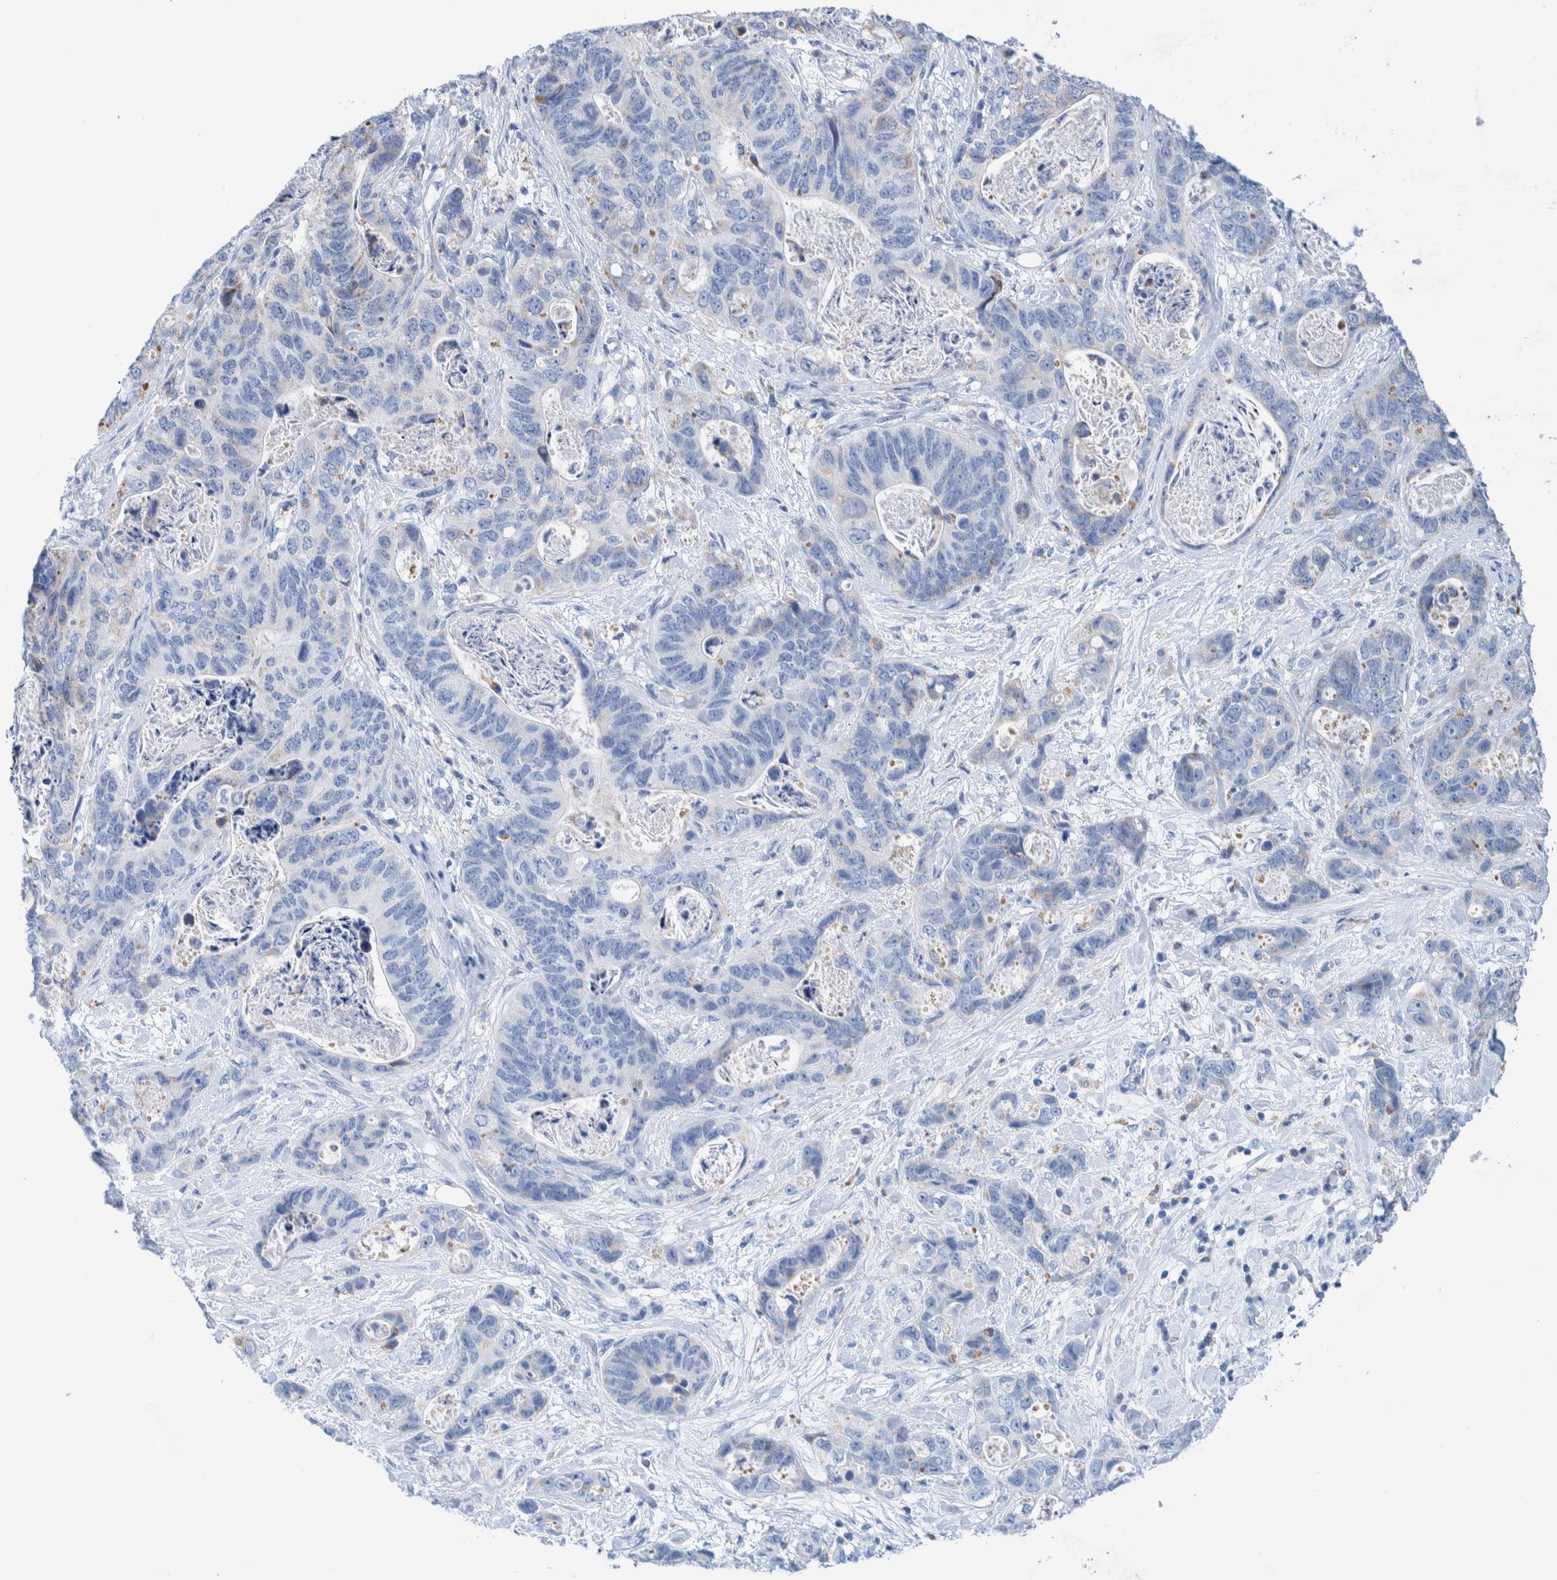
{"staining": {"intensity": "negative", "quantity": "none", "location": "none"}, "tissue": "stomach cancer", "cell_type": "Tumor cells", "image_type": "cancer", "snomed": [{"axis": "morphology", "description": "Normal tissue, NOS"}, {"axis": "morphology", "description": "Adenocarcinoma, NOS"}, {"axis": "topography", "description": "Stomach"}], "caption": "A micrograph of stomach adenocarcinoma stained for a protein displays no brown staining in tumor cells. Nuclei are stained in blue.", "gene": "KRT14", "patient": {"sex": "female", "age": 89}}